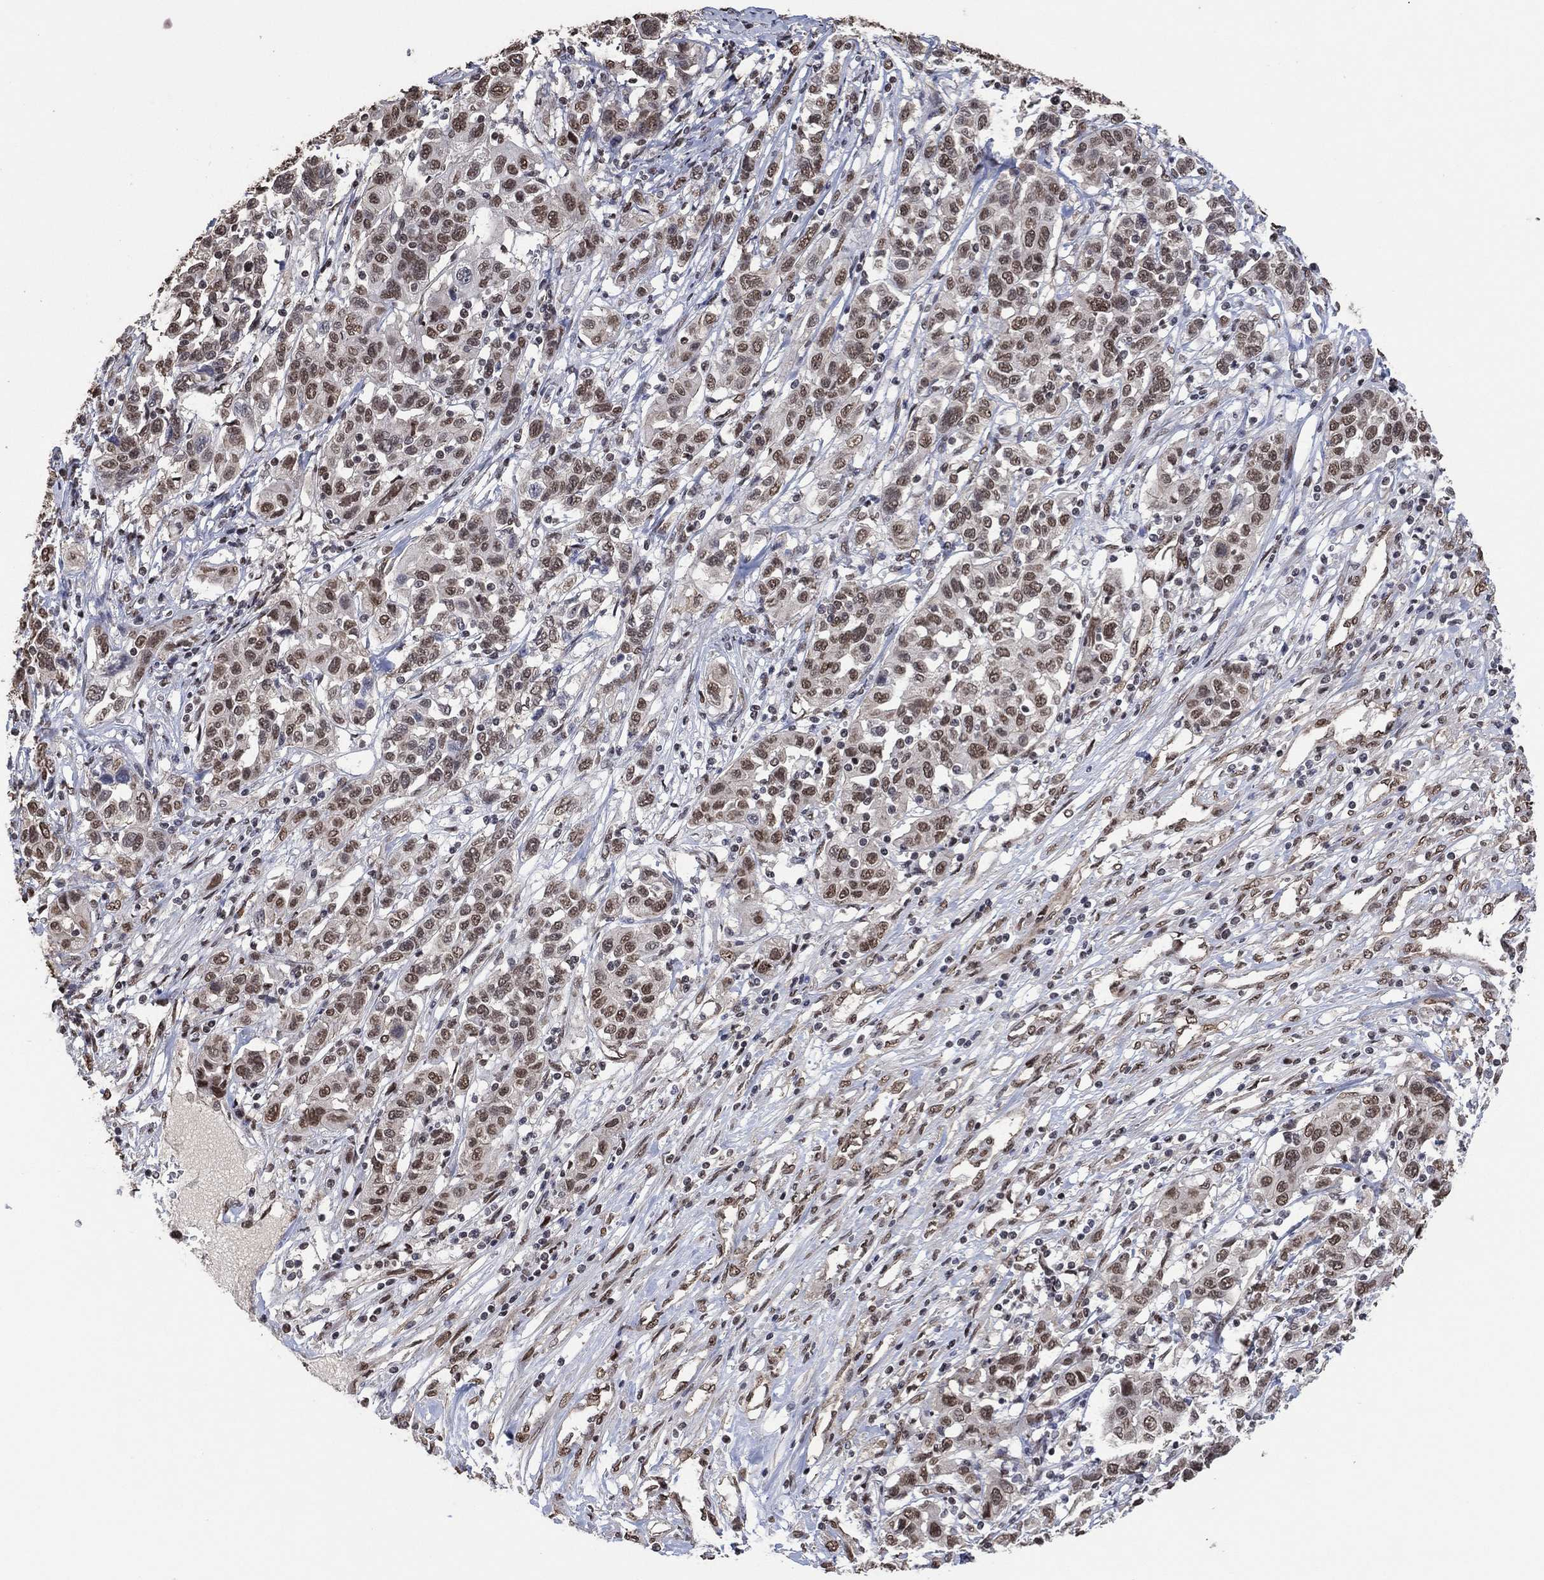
{"staining": {"intensity": "moderate", "quantity": "25%-75%", "location": "nuclear"}, "tissue": "liver cancer", "cell_type": "Tumor cells", "image_type": "cancer", "snomed": [{"axis": "morphology", "description": "Adenocarcinoma, NOS"}, {"axis": "morphology", "description": "Cholangiocarcinoma"}, {"axis": "topography", "description": "Liver"}], "caption": "IHC of liver cholangiocarcinoma reveals medium levels of moderate nuclear positivity in about 25%-75% of tumor cells.", "gene": "EHMT1", "patient": {"sex": "male", "age": 64}}